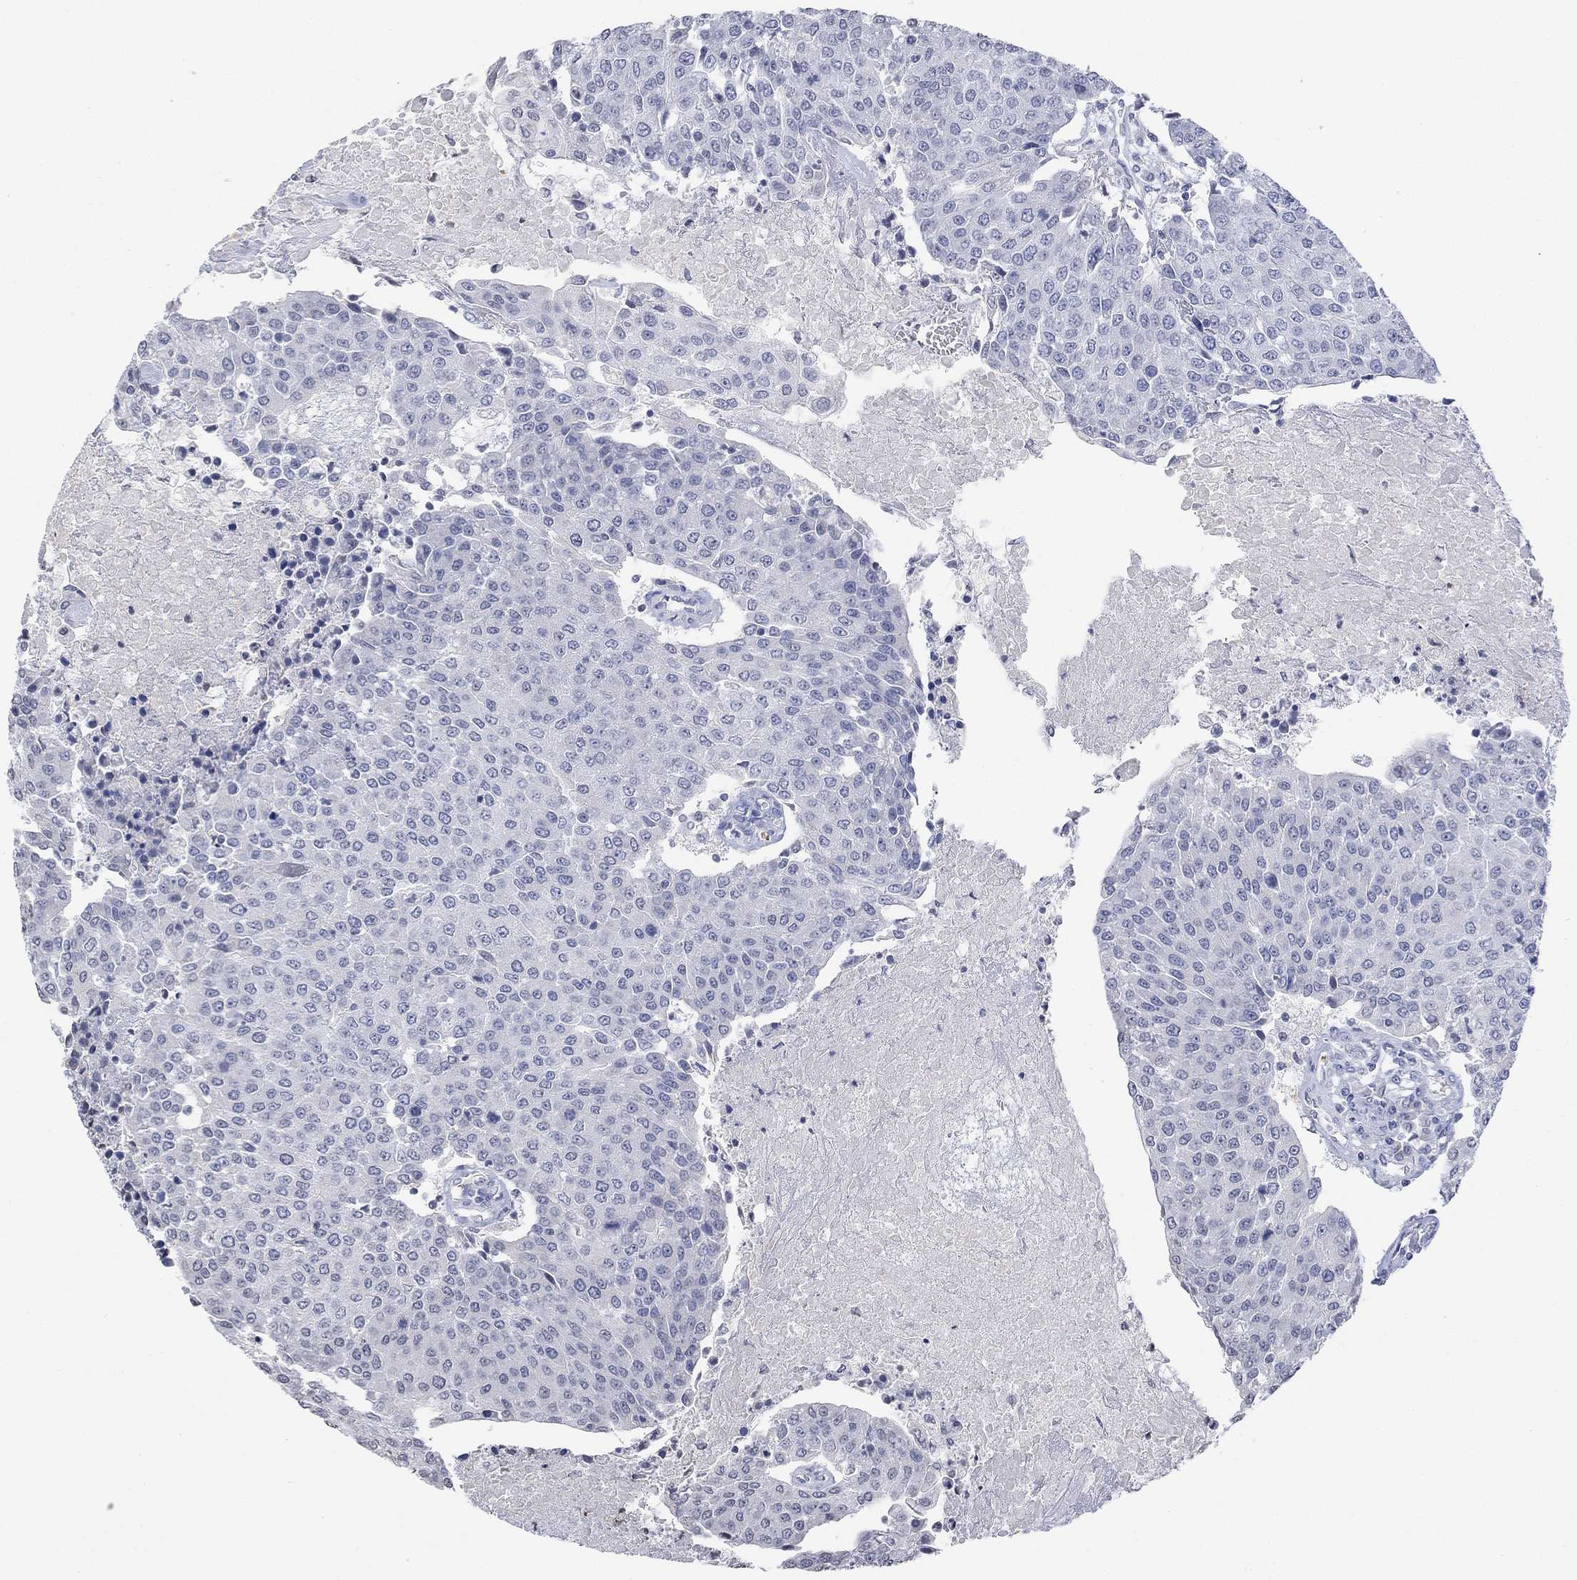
{"staining": {"intensity": "negative", "quantity": "none", "location": "none"}, "tissue": "urothelial cancer", "cell_type": "Tumor cells", "image_type": "cancer", "snomed": [{"axis": "morphology", "description": "Urothelial carcinoma, High grade"}, {"axis": "topography", "description": "Urinary bladder"}], "caption": "Human high-grade urothelial carcinoma stained for a protein using immunohistochemistry exhibits no positivity in tumor cells.", "gene": "TMEM255A", "patient": {"sex": "female", "age": 85}}